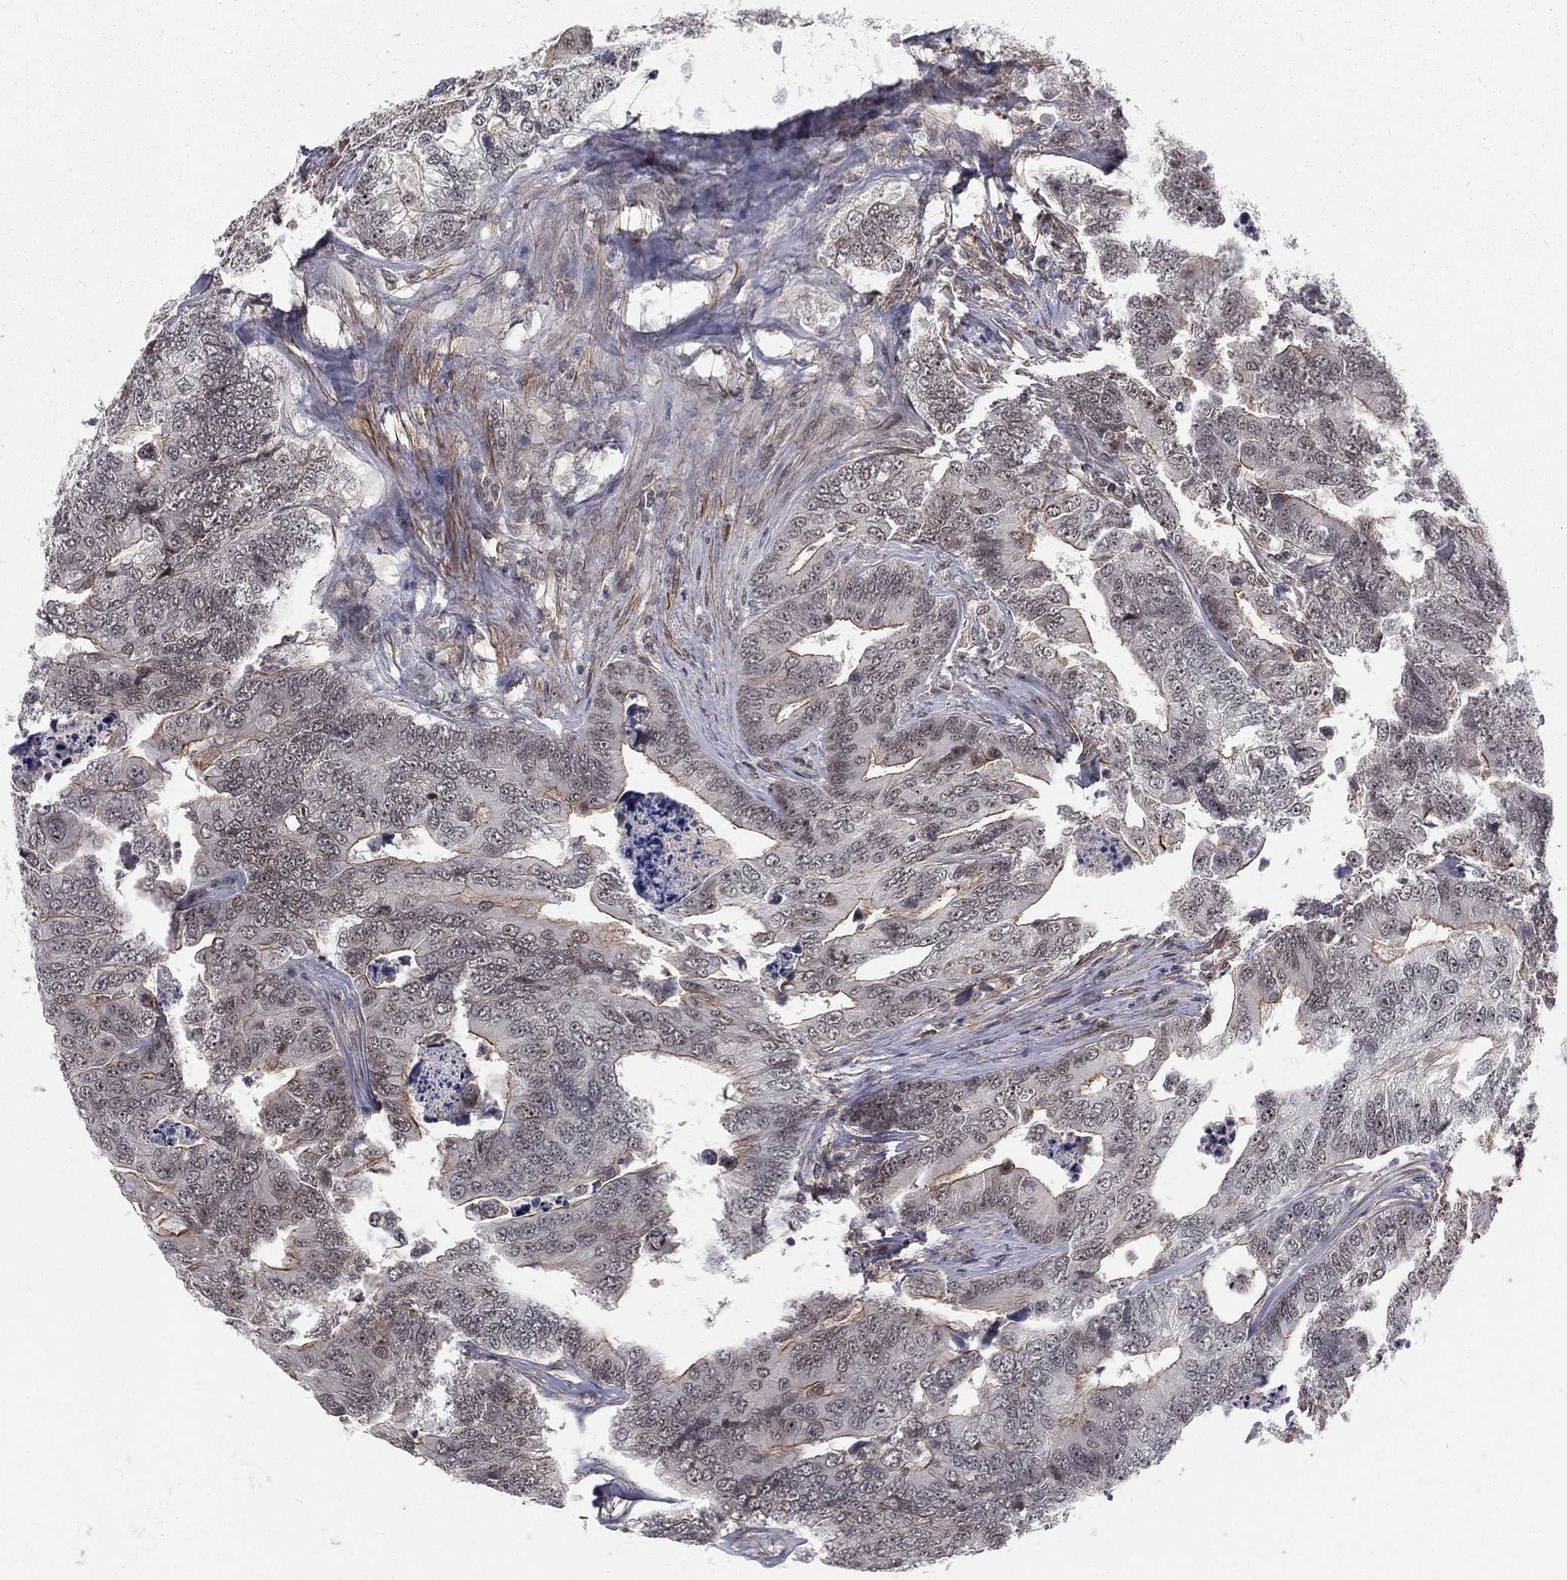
{"staining": {"intensity": "moderate", "quantity": "<25%", "location": "cytoplasmic/membranous"}, "tissue": "colorectal cancer", "cell_type": "Tumor cells", "image_type": "cancer", "snomed": [{"axis": "morphology", "description": "Adenocarcinoma, NOS"}, {"axis": "topography", "description": "Colon"}], "caption": "Colorectal cancer (adenocarcinoma) stained with immunohistochemistry (IHC) shows moderate cytoplasmic/membranous expression in about <25% of tumor cells. (brown staining indicates protein expression, while blue staining denotes nuclei).", "gene": "MORC2", "patient": {"sex": "female", "age": 72}}